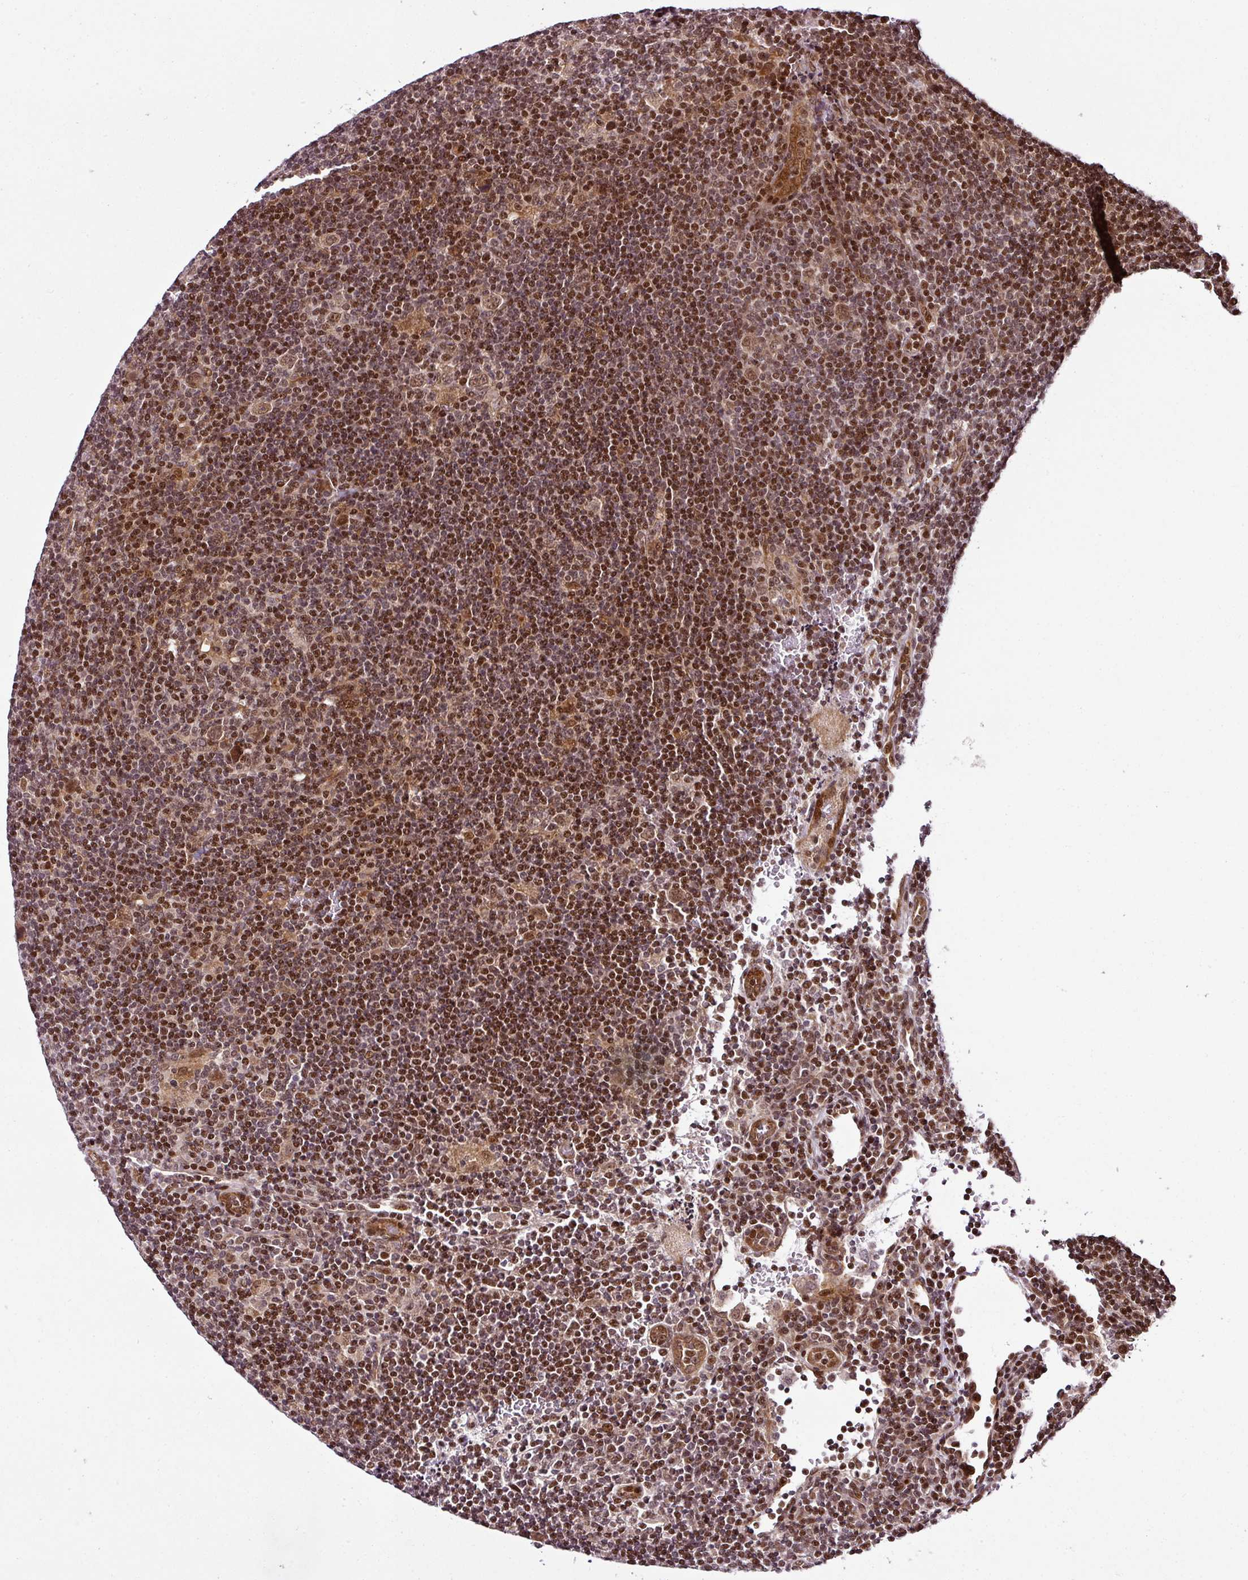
{"staining": {"intensity": "moderate", "quantity": ">75%", "location": "nuclear"}, "tissue": "lymphoma", "cell_type": "Tumor cells", "image_type": "cancer", "snomed": [{"axis": "morphology", "description": "Hodgkin's disease, NOS"}, {"axis": "topography", "description": "Lymph node"}], "caption": "This histopathology image reveals immunohistochemistry (IHC) staining of lymphoma, with medium moderate nuclear staining in about >75% of tumor cells.", "gene": "COPRS", "patient": {"sex": "female", "age": 57}}